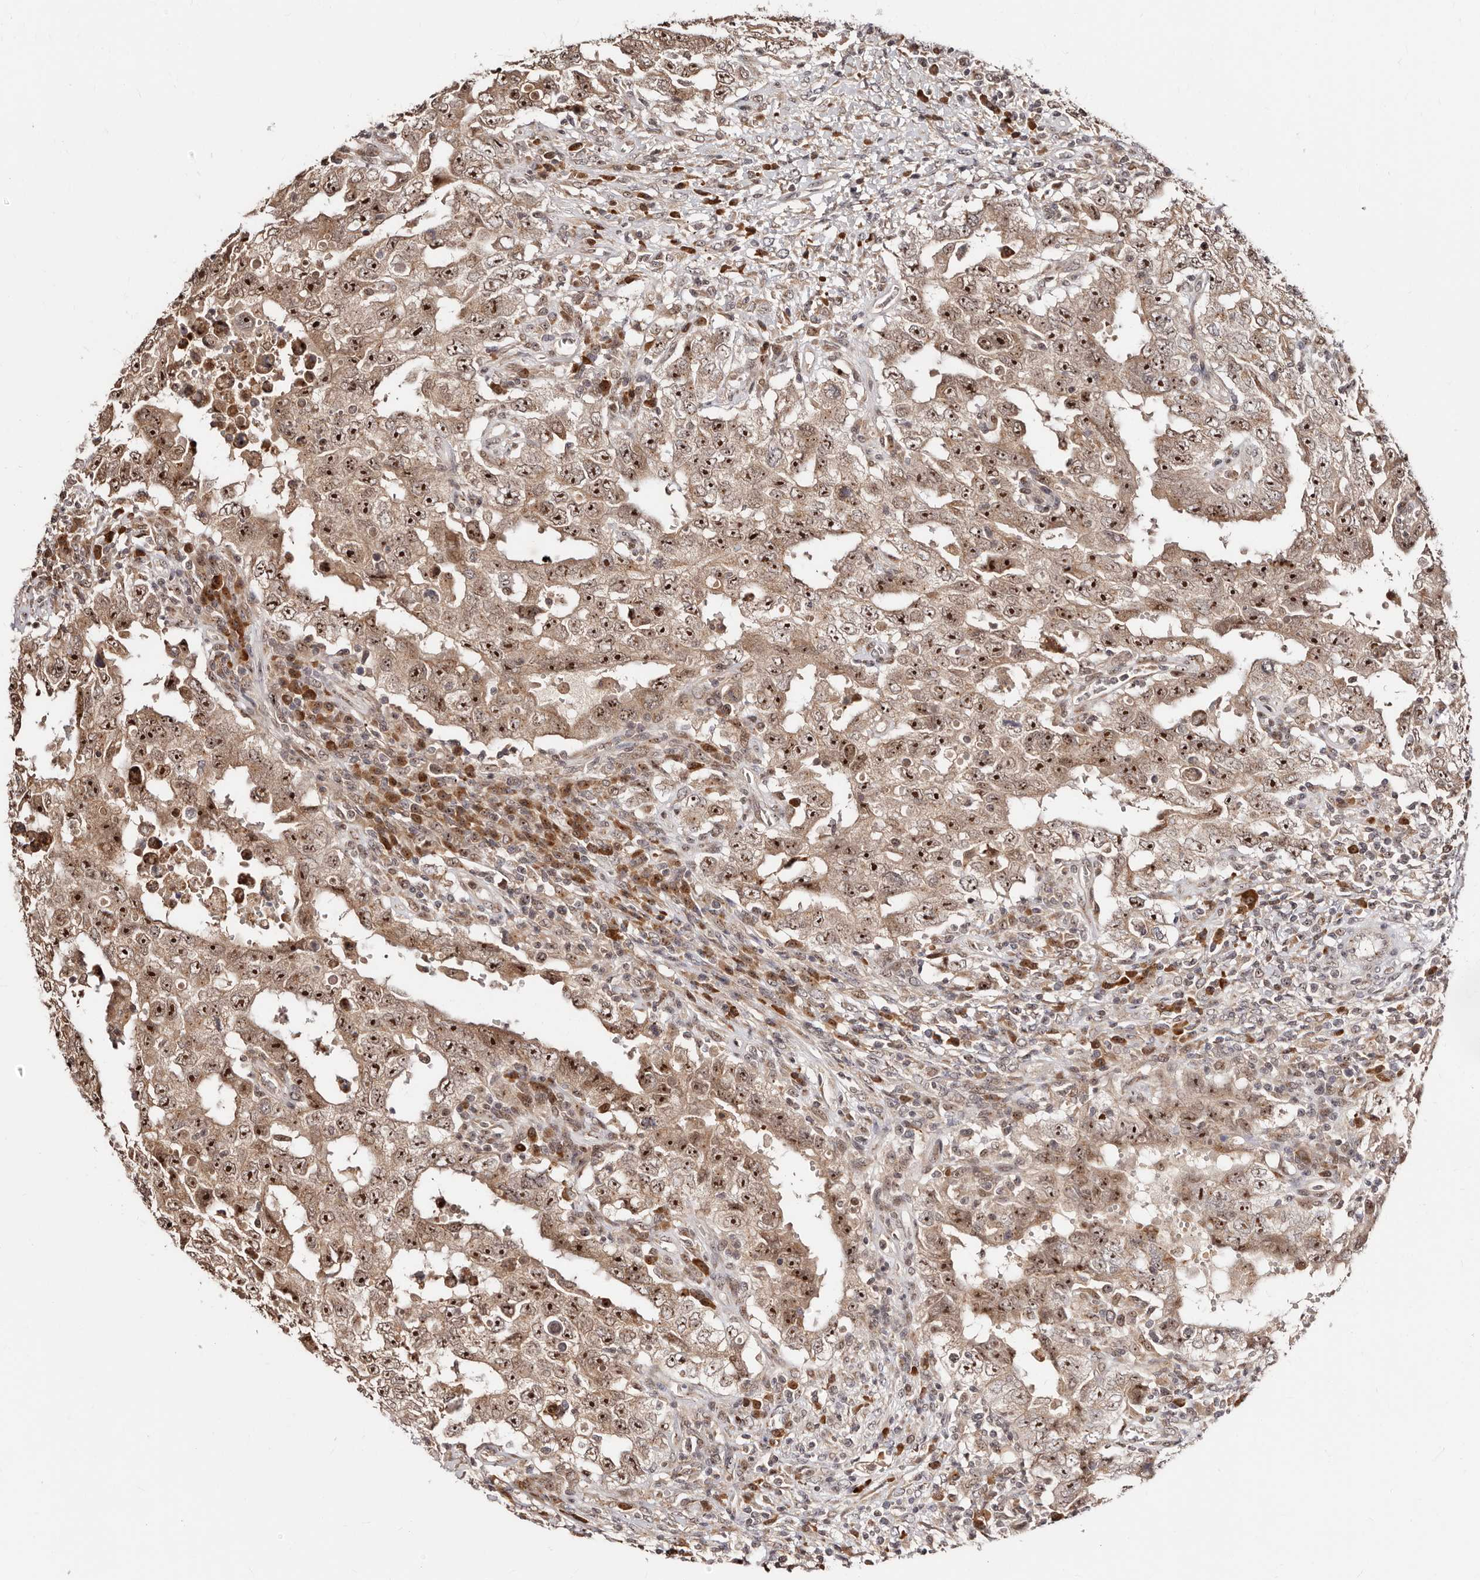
{"staining": {"intensity": "strong", "quantity": ">75%", "location": "cytoplasmic/membranous,nuclear"}, "tissue": "testis cancer", "cell_type": "Tumor cells", "image_type": "cancer", "snomed": [{"axis": "morphology", "description": "Carcinoma, Embryonal, NOS"}, {"axis": "topography", "description": "Testis"}], "caption": "Protein staining of testis embryonal carcinoma tissue reveals strong cytoplasmic/membranous and nuclear expression in about >75% of tumor cells.", "gene": "APOL6", "patient": {"sex": "male", "age": 26}}